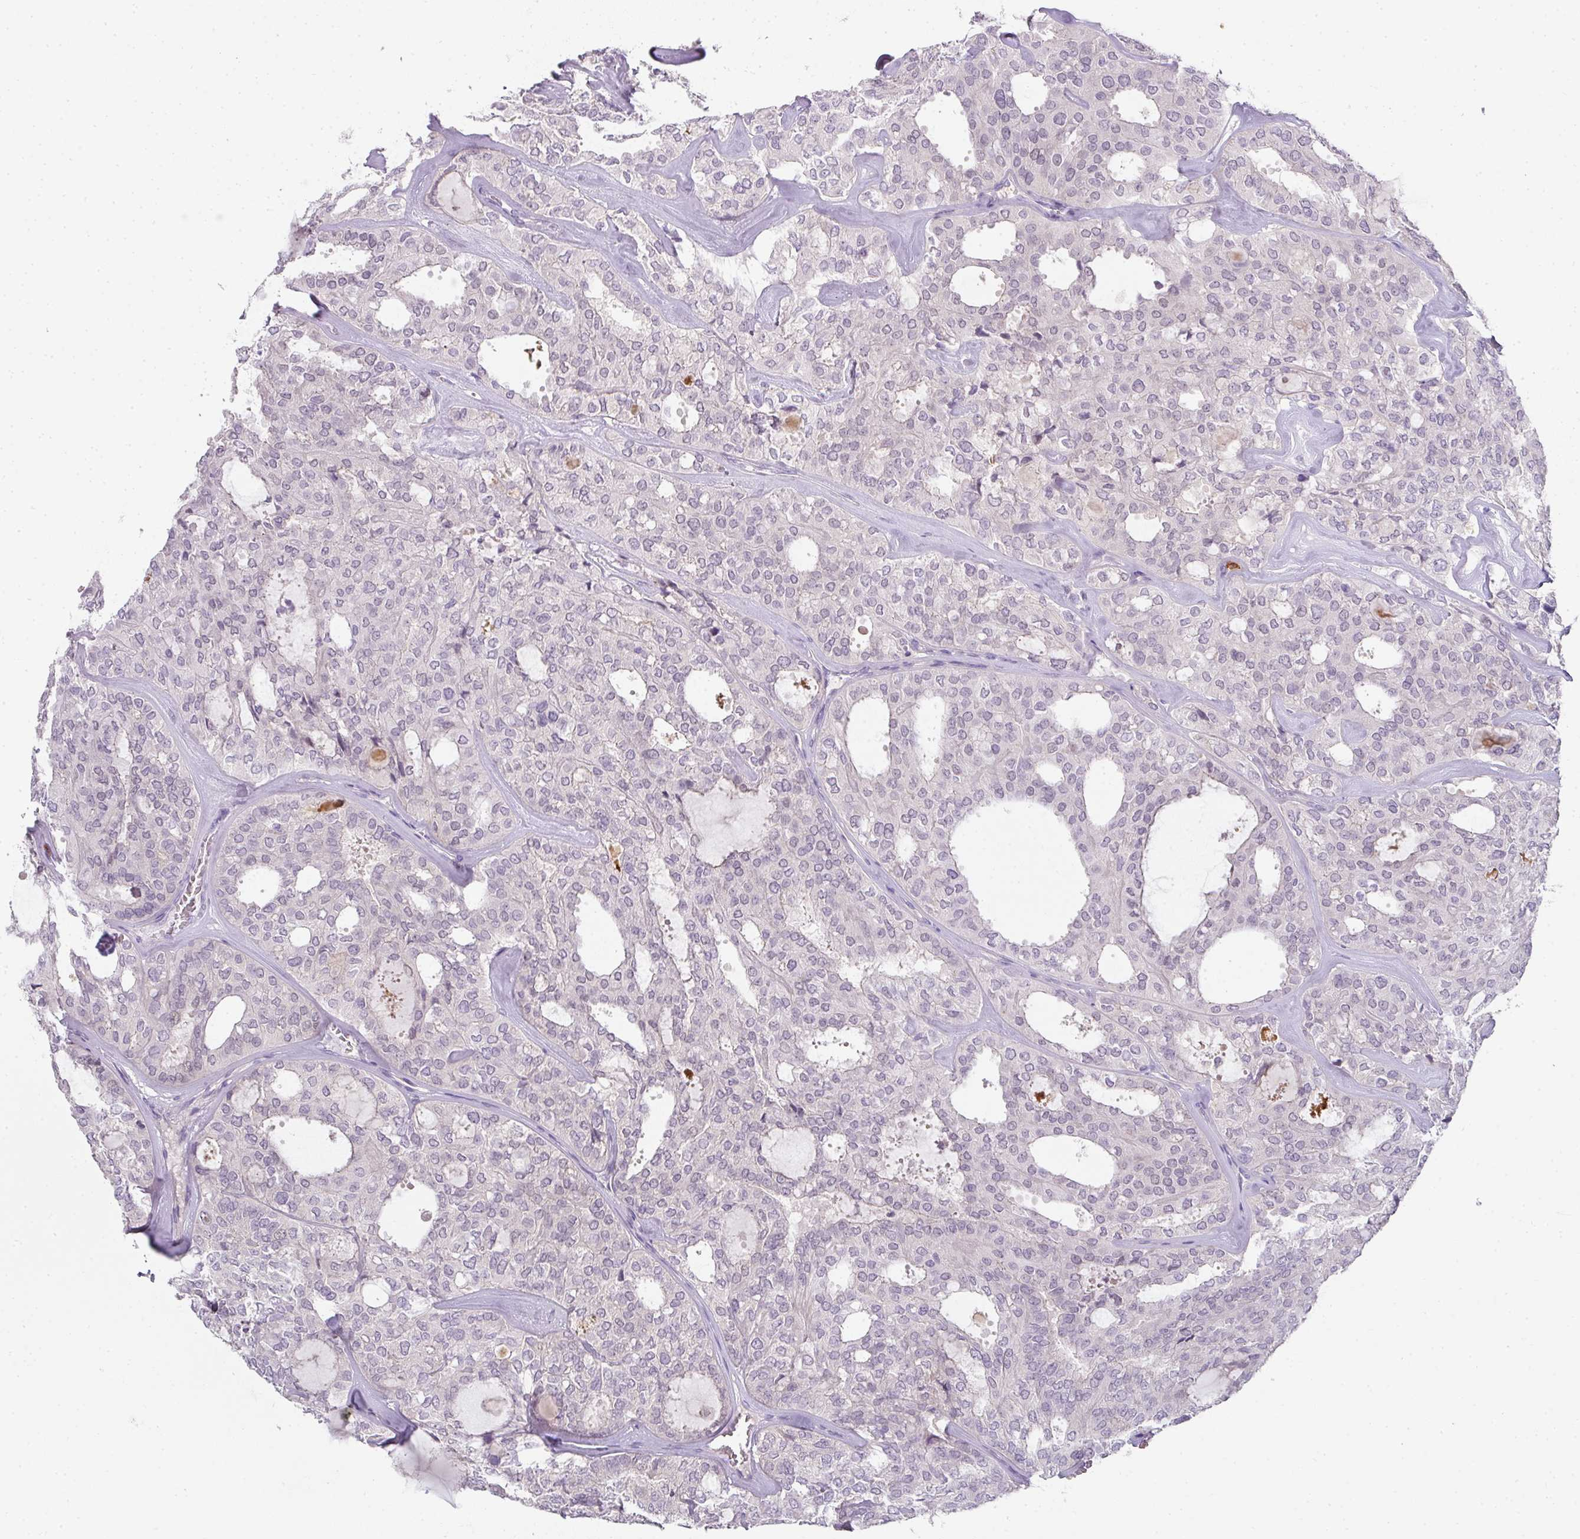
{"staining": {"intensity": "negative", "quantity": "none", "location": "none"}, "tissue": "thyroid cancer", "cell_type": "Tumor cells", "image_type": "cancer", "snomed": [{"axis": "morphology", "description": "Follicular adenoma carcinoma, NOS"}, {"axis": "topography", "description": "Thyroid gland"}], "caption": "An IHC image of follicular adenoma carcinoma (thyroid) is shown. There is no staining in tumor cells of follicular adenoma carcinoma (thyroid).", "gene": "HHEX", "patient": {"sex": "male", "age": 75}}